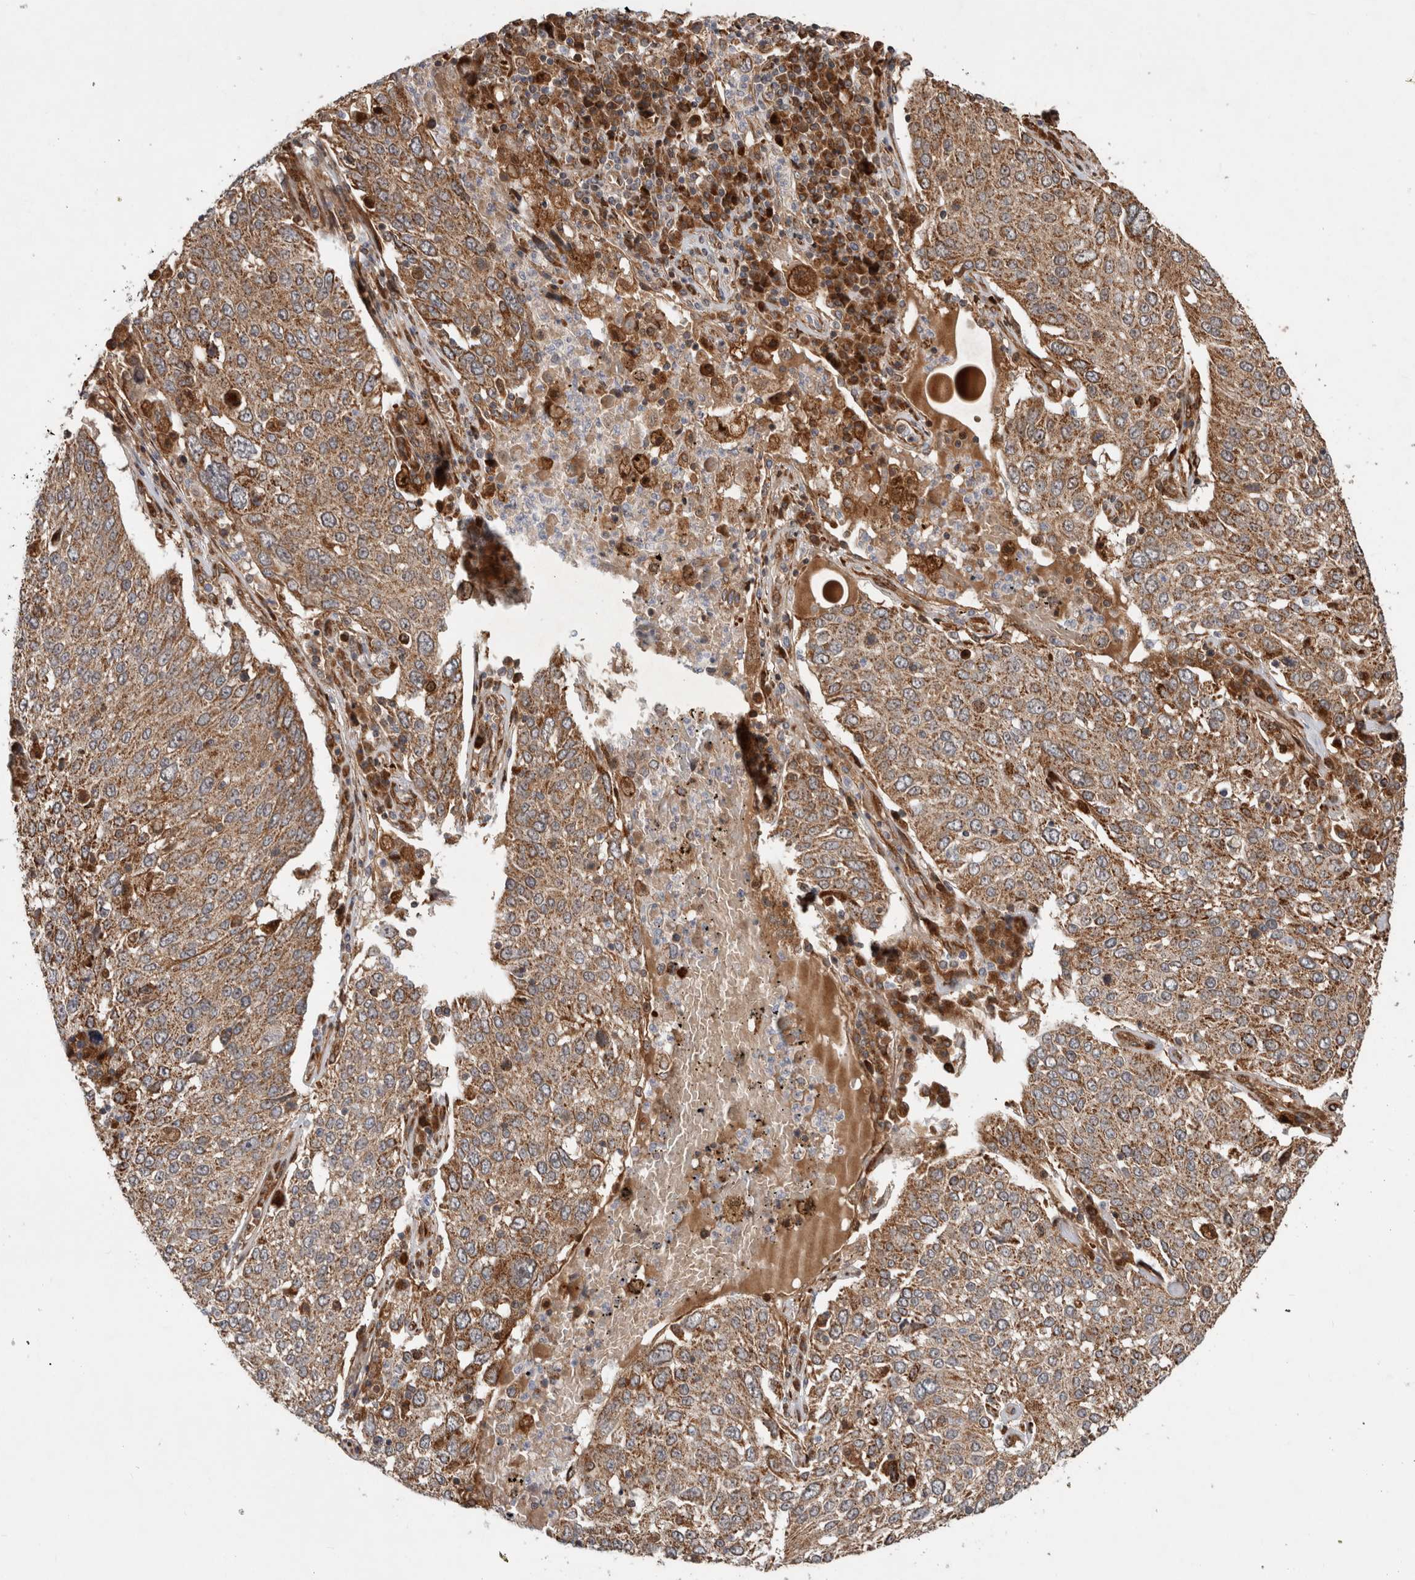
{"staining": {"intensity": "moderate", "quantity": ">75%", "location": "cytoplasmic/membranous"}, "tissue": "lung cancer", "cell_type": "Tumor cells", "image_type": "cancer", "snomed": [{"axis": "morphology", "description": "Squamous cell carcinoma, NOS"}, {"axis": "topography", "description": "Lung"}], "caption": "A brown stain shows moderate cytoplasmic/membranous expression of a protein in lung cancer tumor cells.", "gene": "TUBD1", "patient": {"sex": "male", "age": 65}}